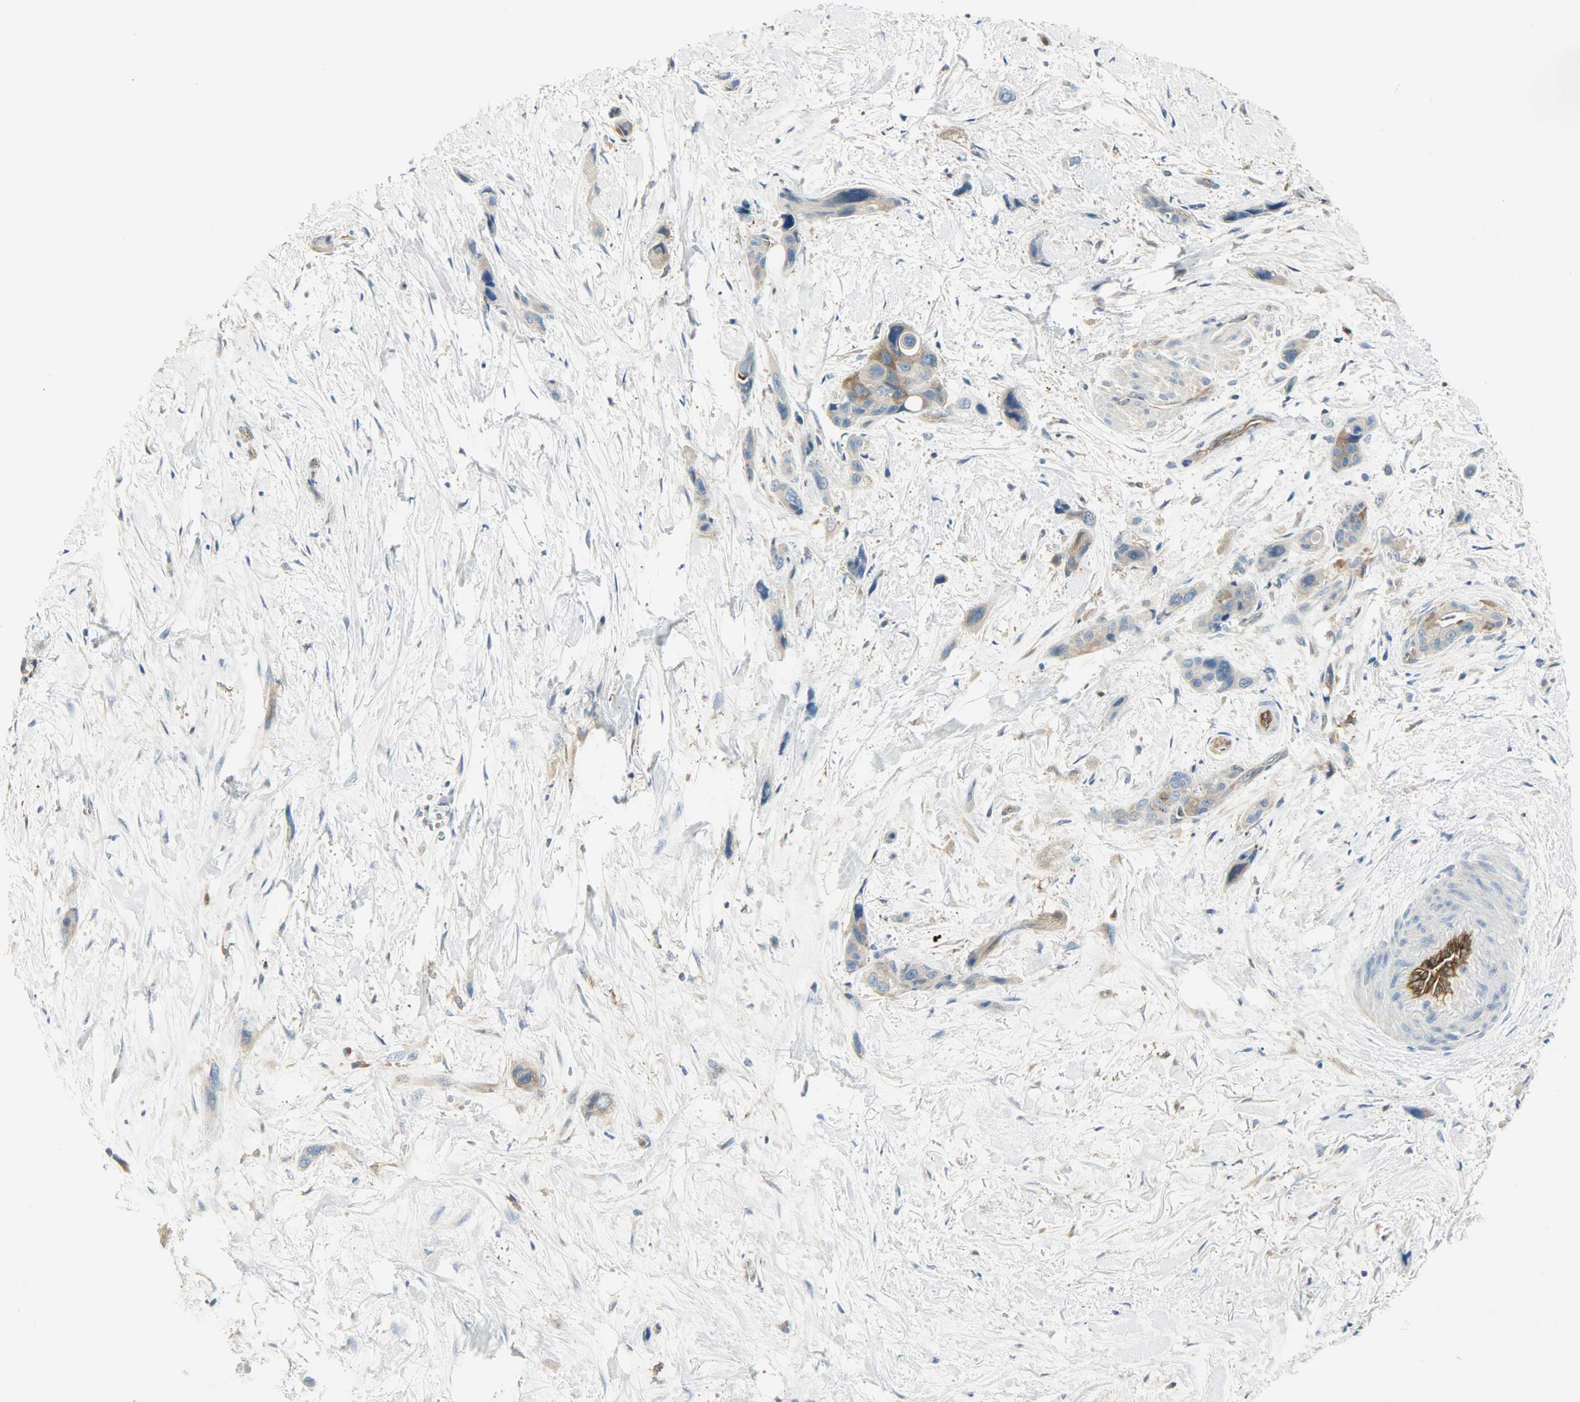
{"staining": {"intensity": "moderate", "quantity": ">75%", "location": "cytoplasmic/membranous"}, "tissue": "pancreatic cancer", "cell_type": "Tumor cells", "image_type": "cancer", "snomed": [{"axis": "morphology", "description": "Adenocarcinoma, NOS"}, {"axis": "topography", "description": "Pancreas"}], "caption": "Pancreatic adenocarcinoma stained with a brown dye shows moderate cytoplasmic/membranous positive staining in about >75% of tumor cells.", "gene": "WARS1", "patient": {"sex": "male", "age": 46}}